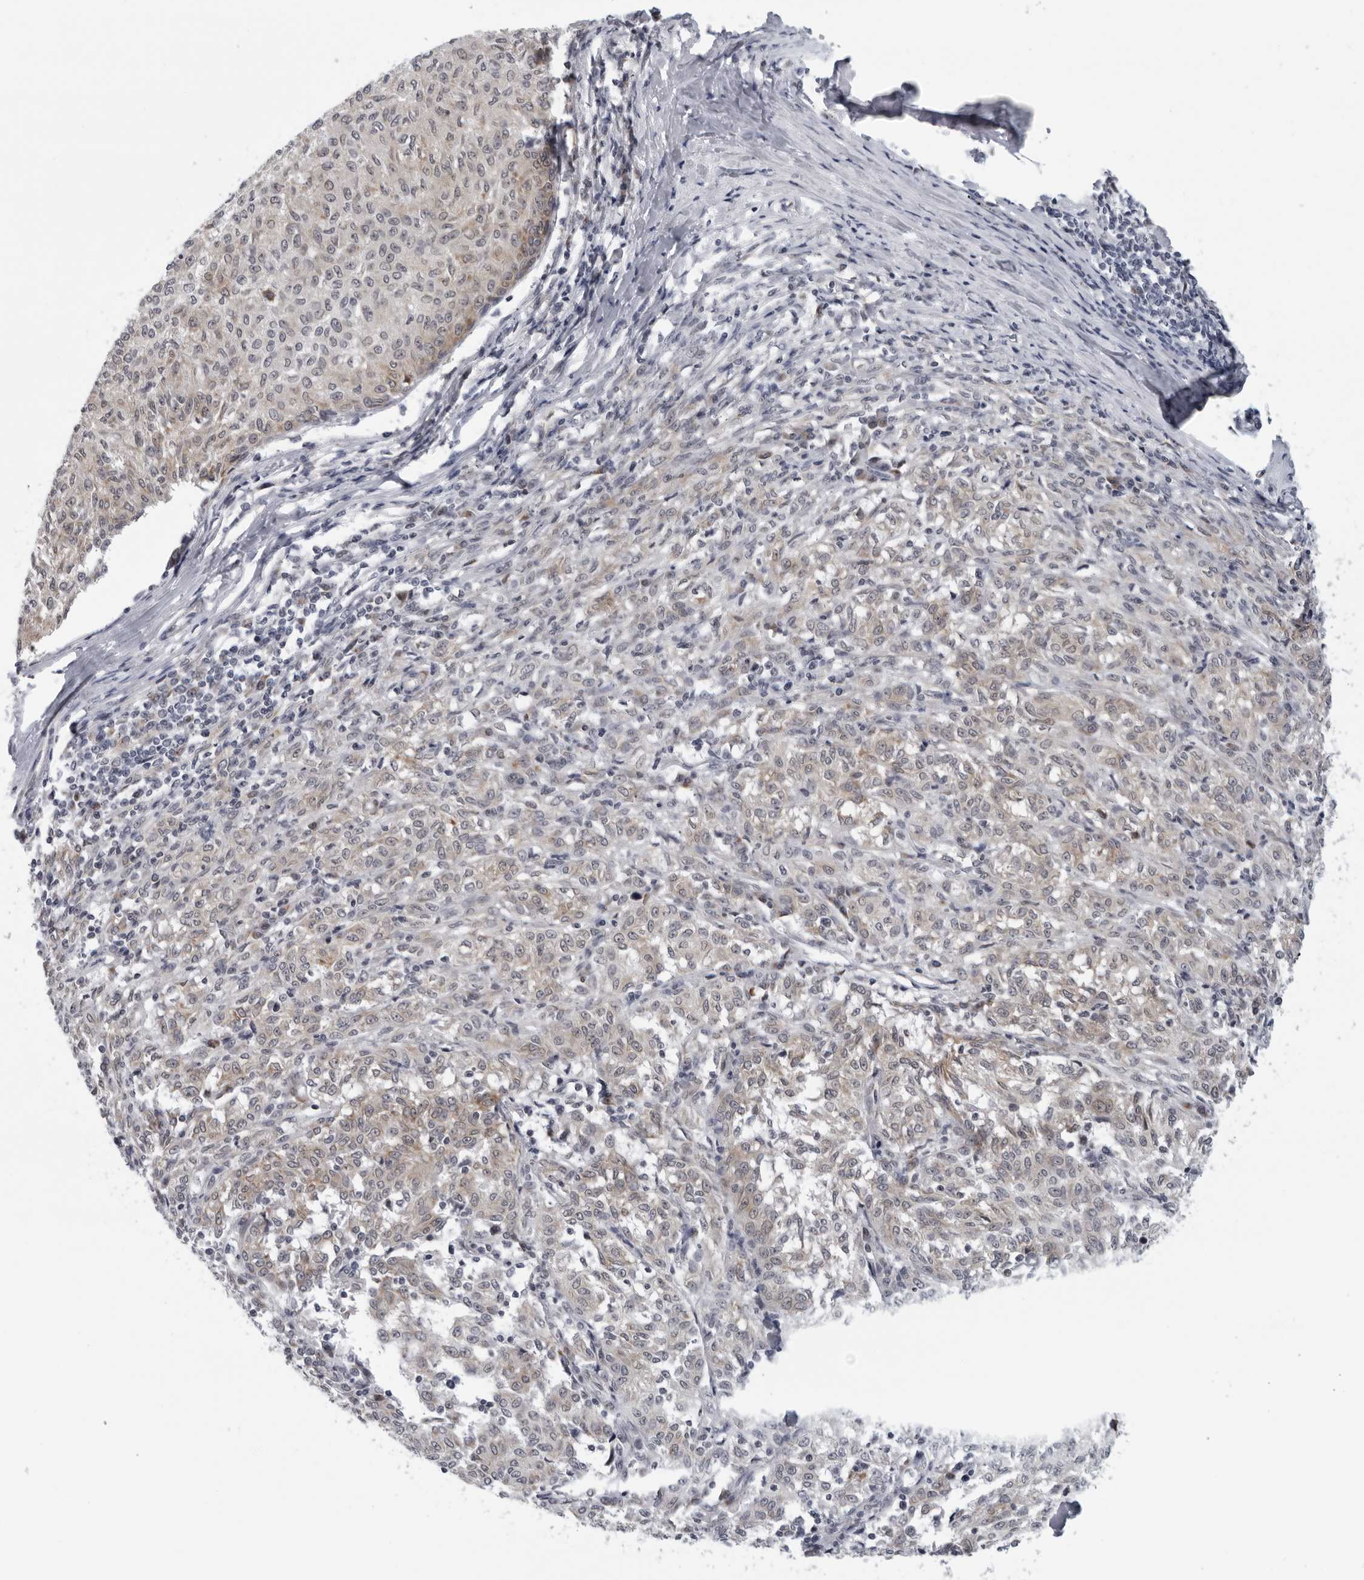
{"staining": {"intensity": "weak", "quantity": "25%-75%", "location": "cytoplasmic/membranous"}, "tissue": "melanoma", "cell_type": "Tumor cells", "image_type": "cancer", "snomed": [{"axis": "morphology", "description": "Malignant melanoma, NOS"}, {"axis": "topography", "description": "Skin"}], "caption": "This is a histology image of immunohistochemistry (IHC) staining of melanoma, which shows weak expression in the cytoplasmic/membranous of tumor cells.", "gene": "CPT2", "patient": {"sex": "female", "age": 72}}